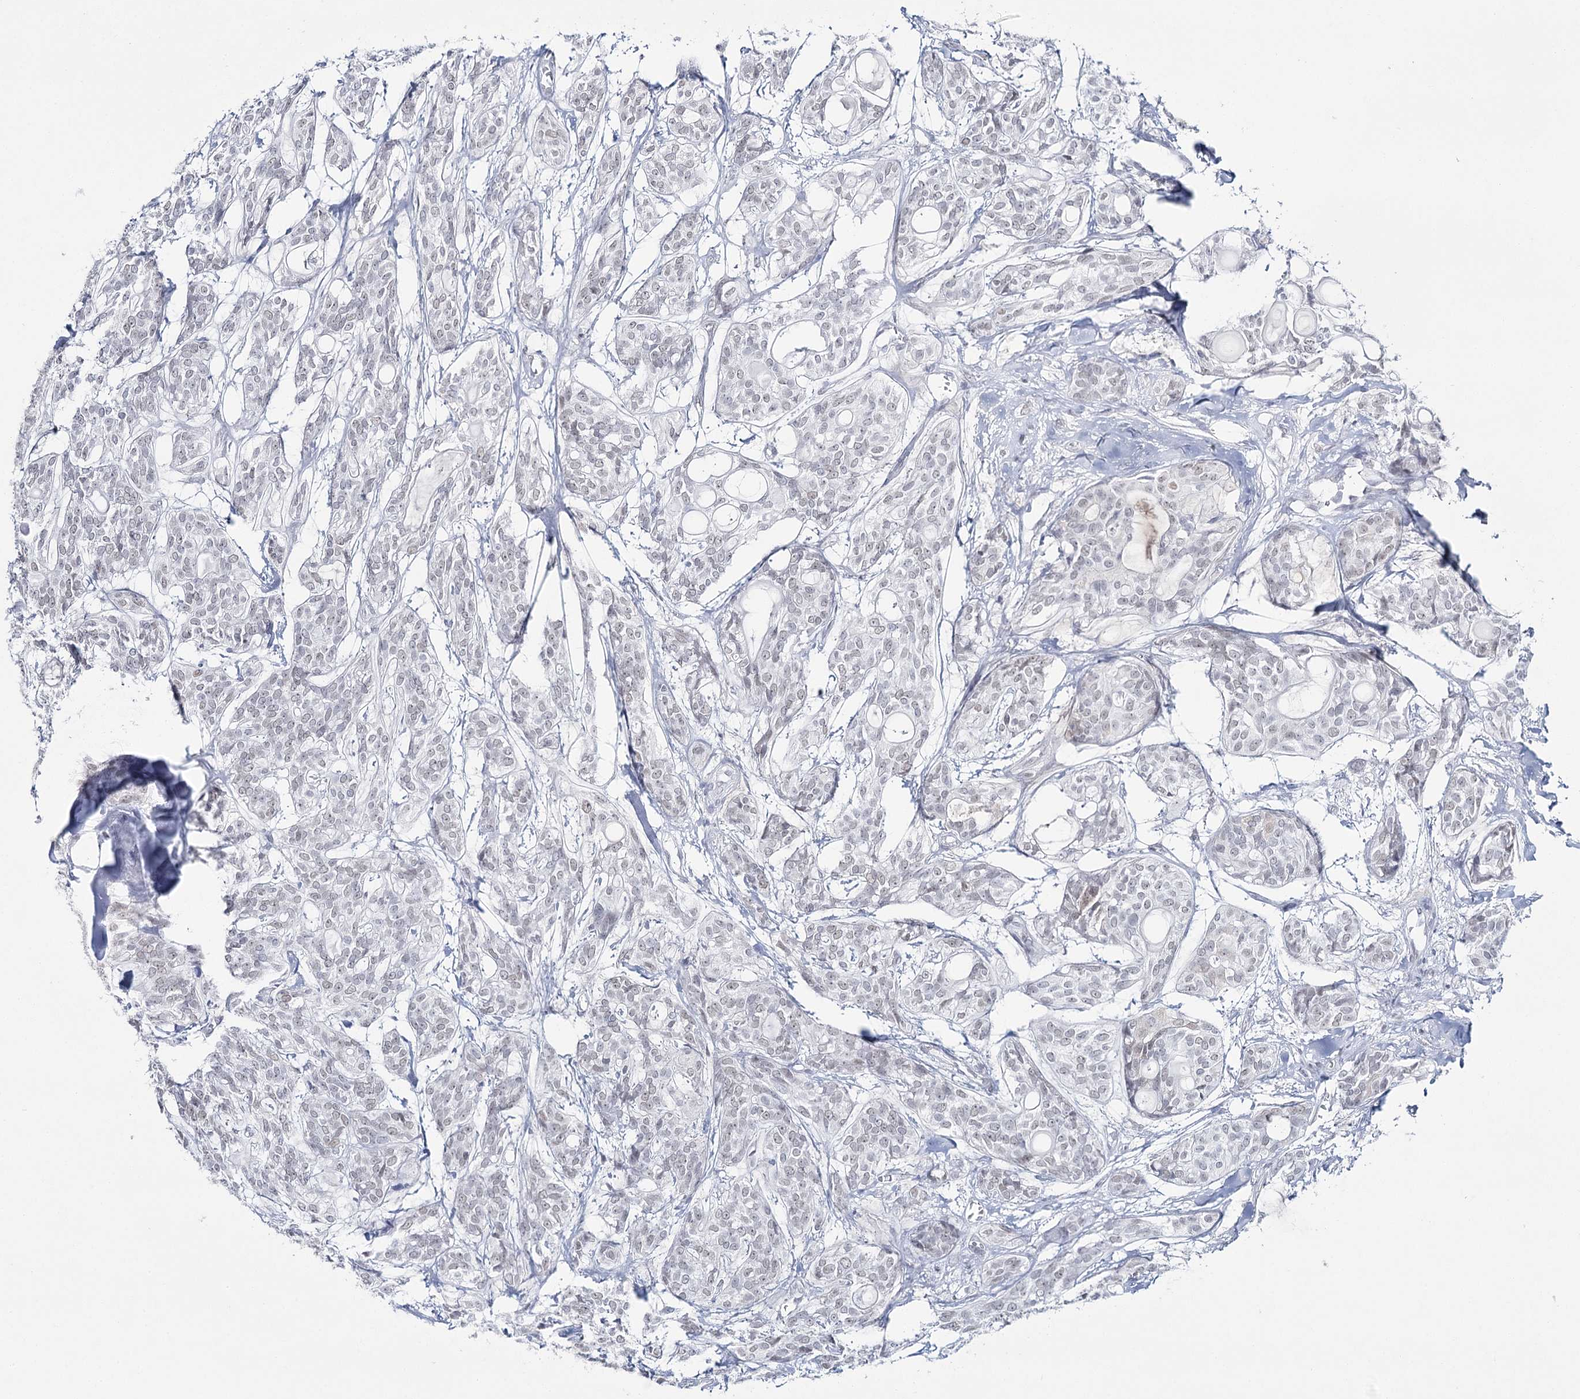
{"staining": {"intensity": "weak", "quantity": ">75%", "location": "nuclear"}, "tissue": "head and neck cancer", "cell_type": "Tumor cells", "image_type": "cancer", "snomed": [{"axis": "morphology", "description": "Adenocarcinoma, NOS"}, {"axis": "topography", "description": "Head-Neck"}], "caption": "Adenocarcinoma (head and neck) stained with immunohistochemistry (IHC) exhibits weak nuclear positivity in approximately >75% of tumor cells.", "gene": "ZC3H8", "patient": {"sex": "male", "age": 66}}